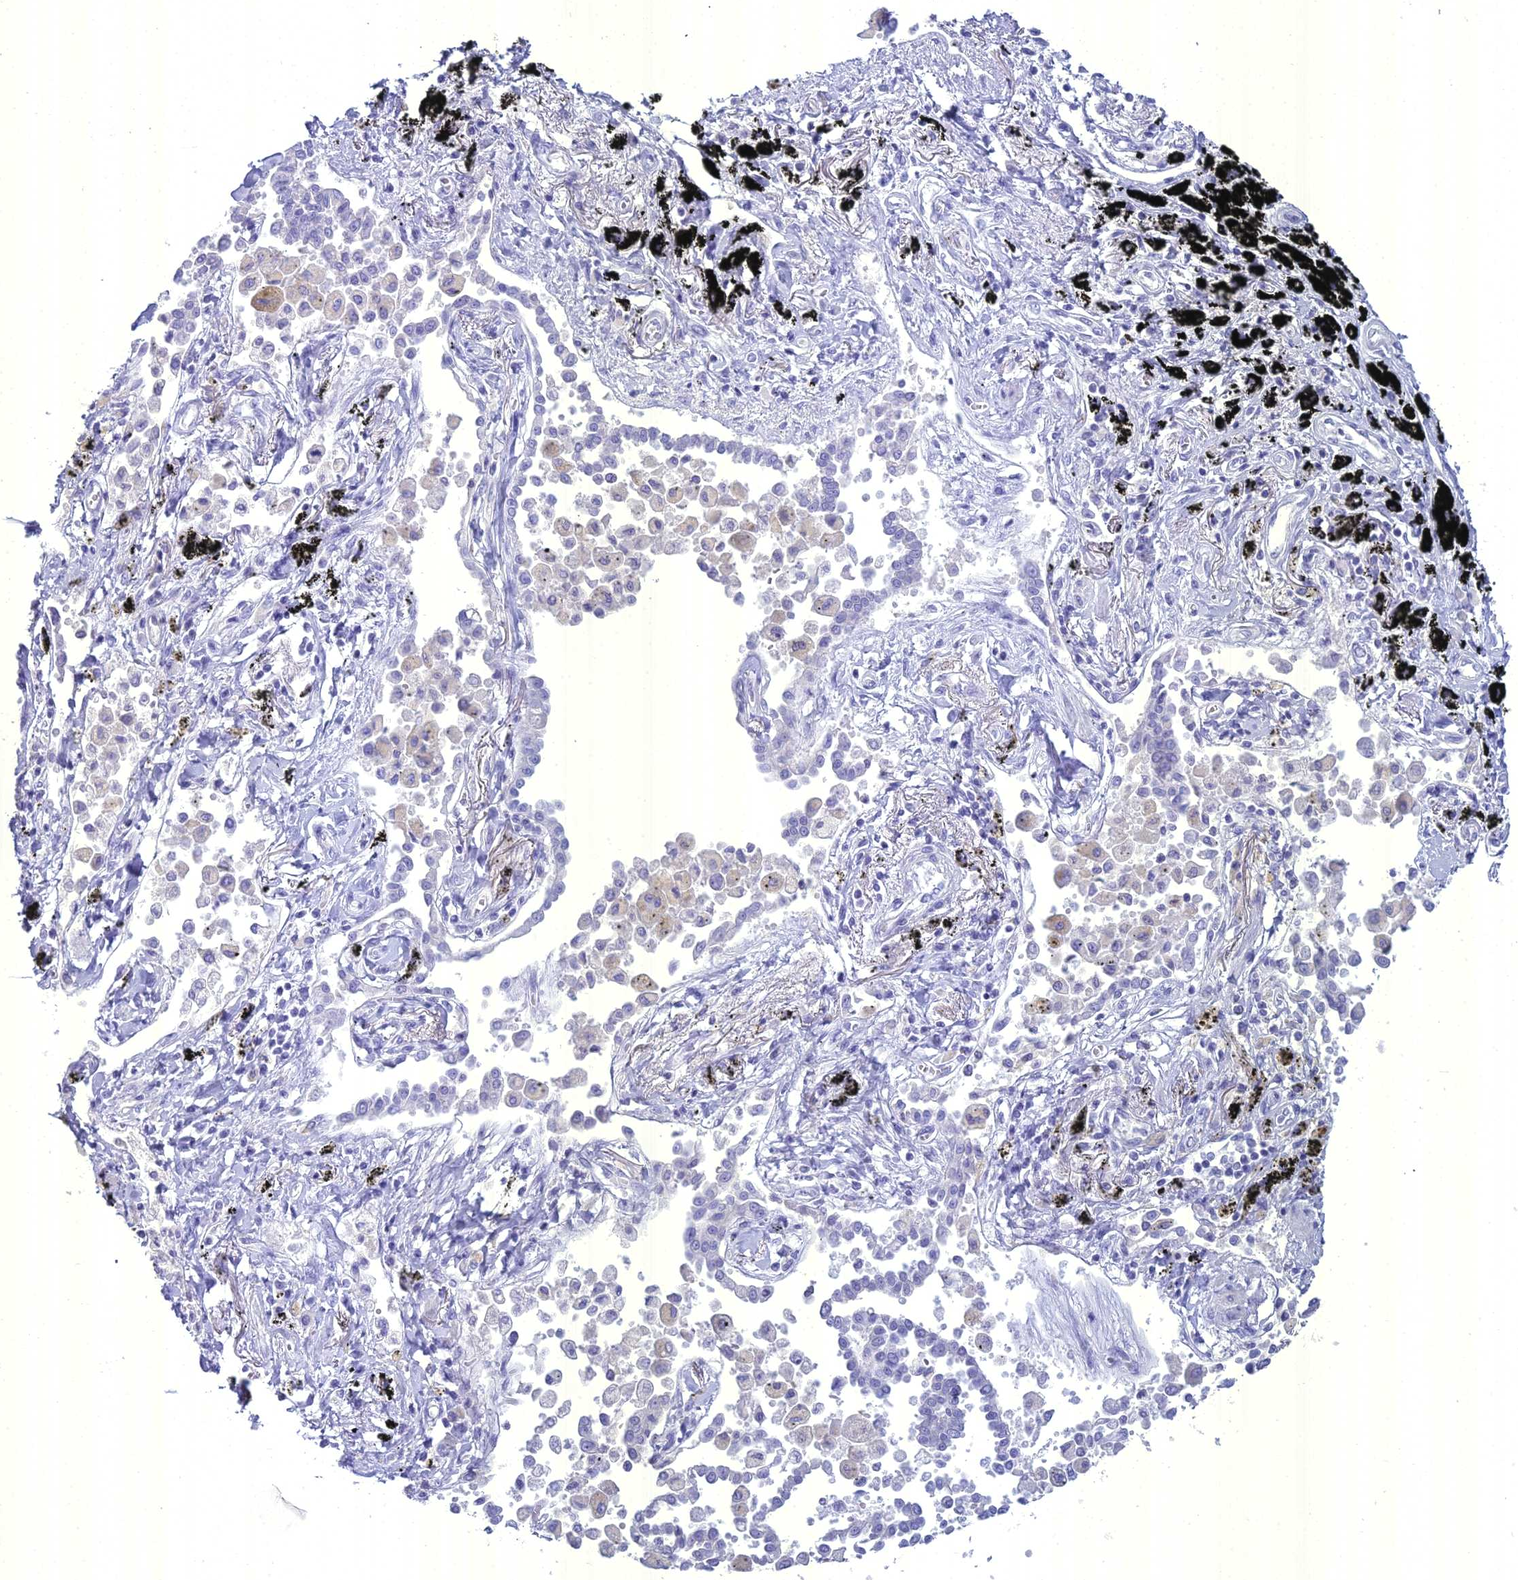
{"staining": {"intensity": "negative", "quantity": "none", "location": "none"}, "tissue": "lung cancer", "cell_type": "Tumor cells", "image_type": "cancer", "snomed": [{"axis": "morphology", "description": "Adenocarcinoma, NOS"}, {"axis": "topography", "description": "Lung"}], "caption": "The histopathology image demonstrates no significant positivity in tumor cells of lung cancer (adenocarcinoma). (Brightfield microscopy of DAB (3,3'-diaminobenzidine) immunohistochemistry (IHC) at high magnification).", "gene": "UNC80", "patient": {"sex": "male", "age": 67}}